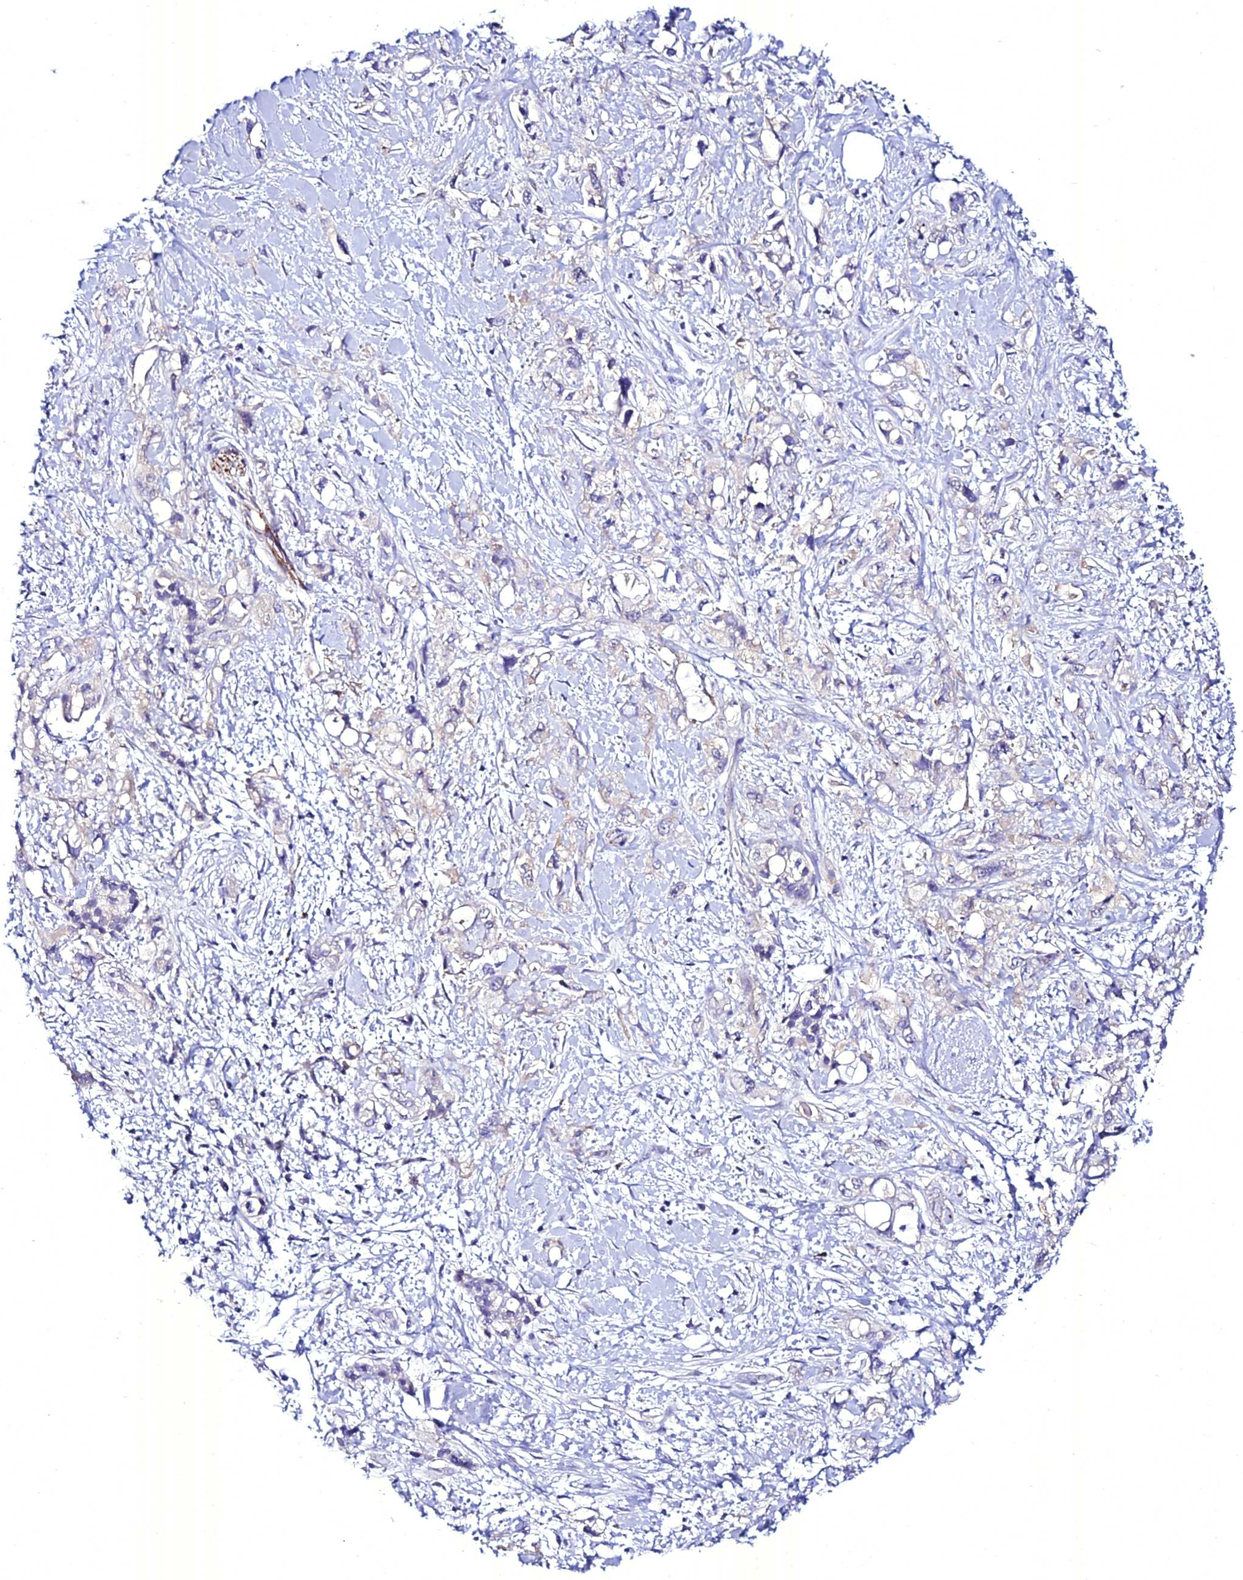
{"staining": {"intensity": "negative", "quantity": "none", "location": "none"}, "tissue": "pancreatic cancer", "cell_type": "Tumor cells", "image_type": "cancer", "snomed": [{"axis": "morphology", "description": "Adenocarcinoma, NOS"}, {"axis": "topography", "description": "Pancreas"}], "caption": "A high-resolution photomicrograph shows immunohistochemistry (IHC) staining of adenocarcinoma (pancreatic), which exhibits no significant positivity in tumor cells. The staining is performed using DAB brown chromogen with nuclei counter-stained in using hematoxylin.", "gene": "ATG16L2", "patient": {"sex": "female", "age": 56}}